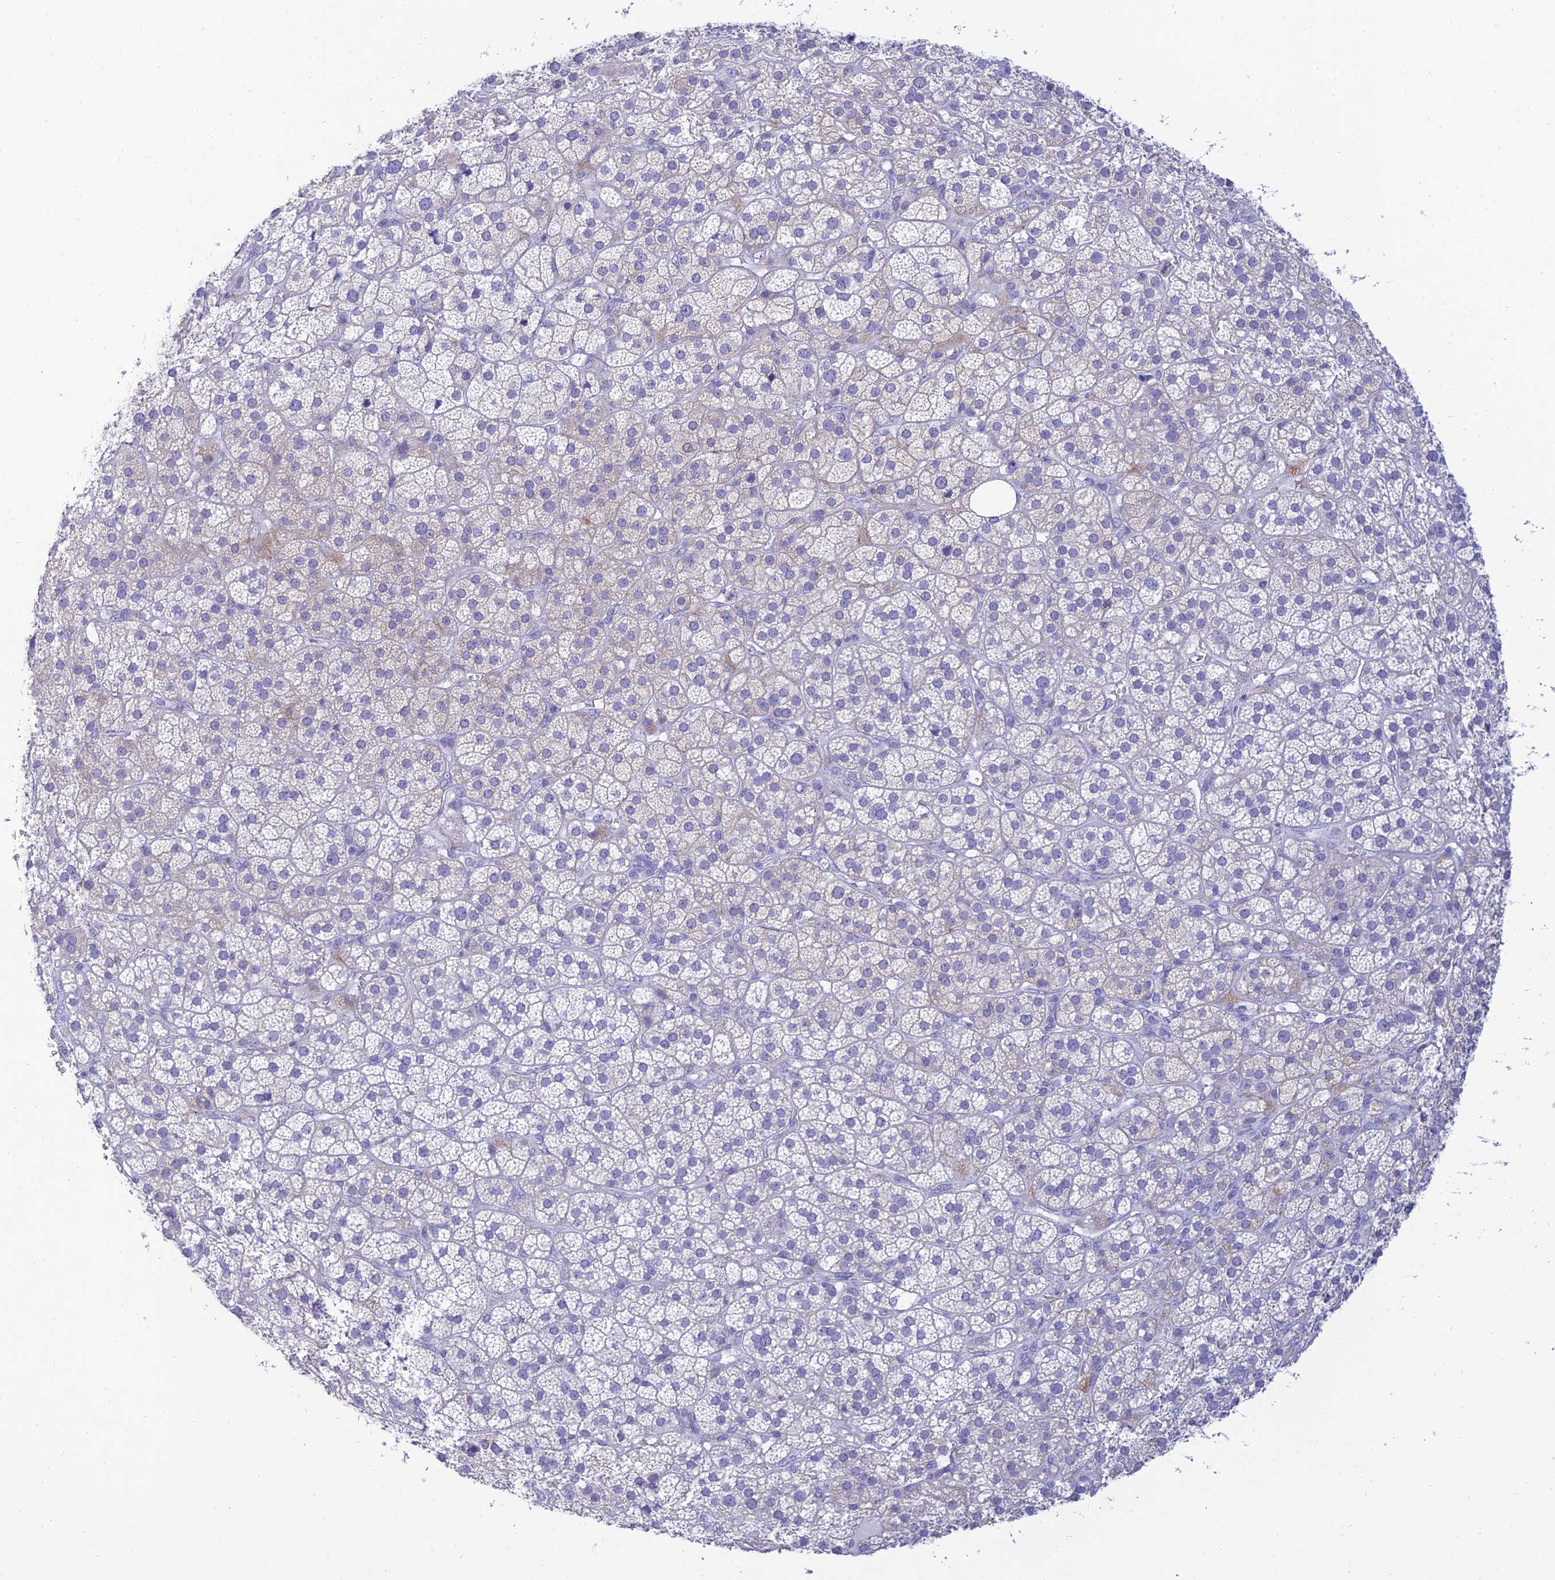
{"staining": {"intensity": "negative", "quantity": "none", "location": "none"}, "tissue": "adrenal gland", "cell_type": "Glandular cells", "image_type": "normal", "snomed": [{"axis": "morphology", "description": "Normal tissue, NOS"}, {"axis": "topography", "description": "Adrenal gland"}], "caption": "High power microscopy image of an immunohistochemistry image of benign adrenal gland, revealing no significant positivity in glandular cells.", "gene": "MAL2", "patient": {"sex": "female", "age": 70}}